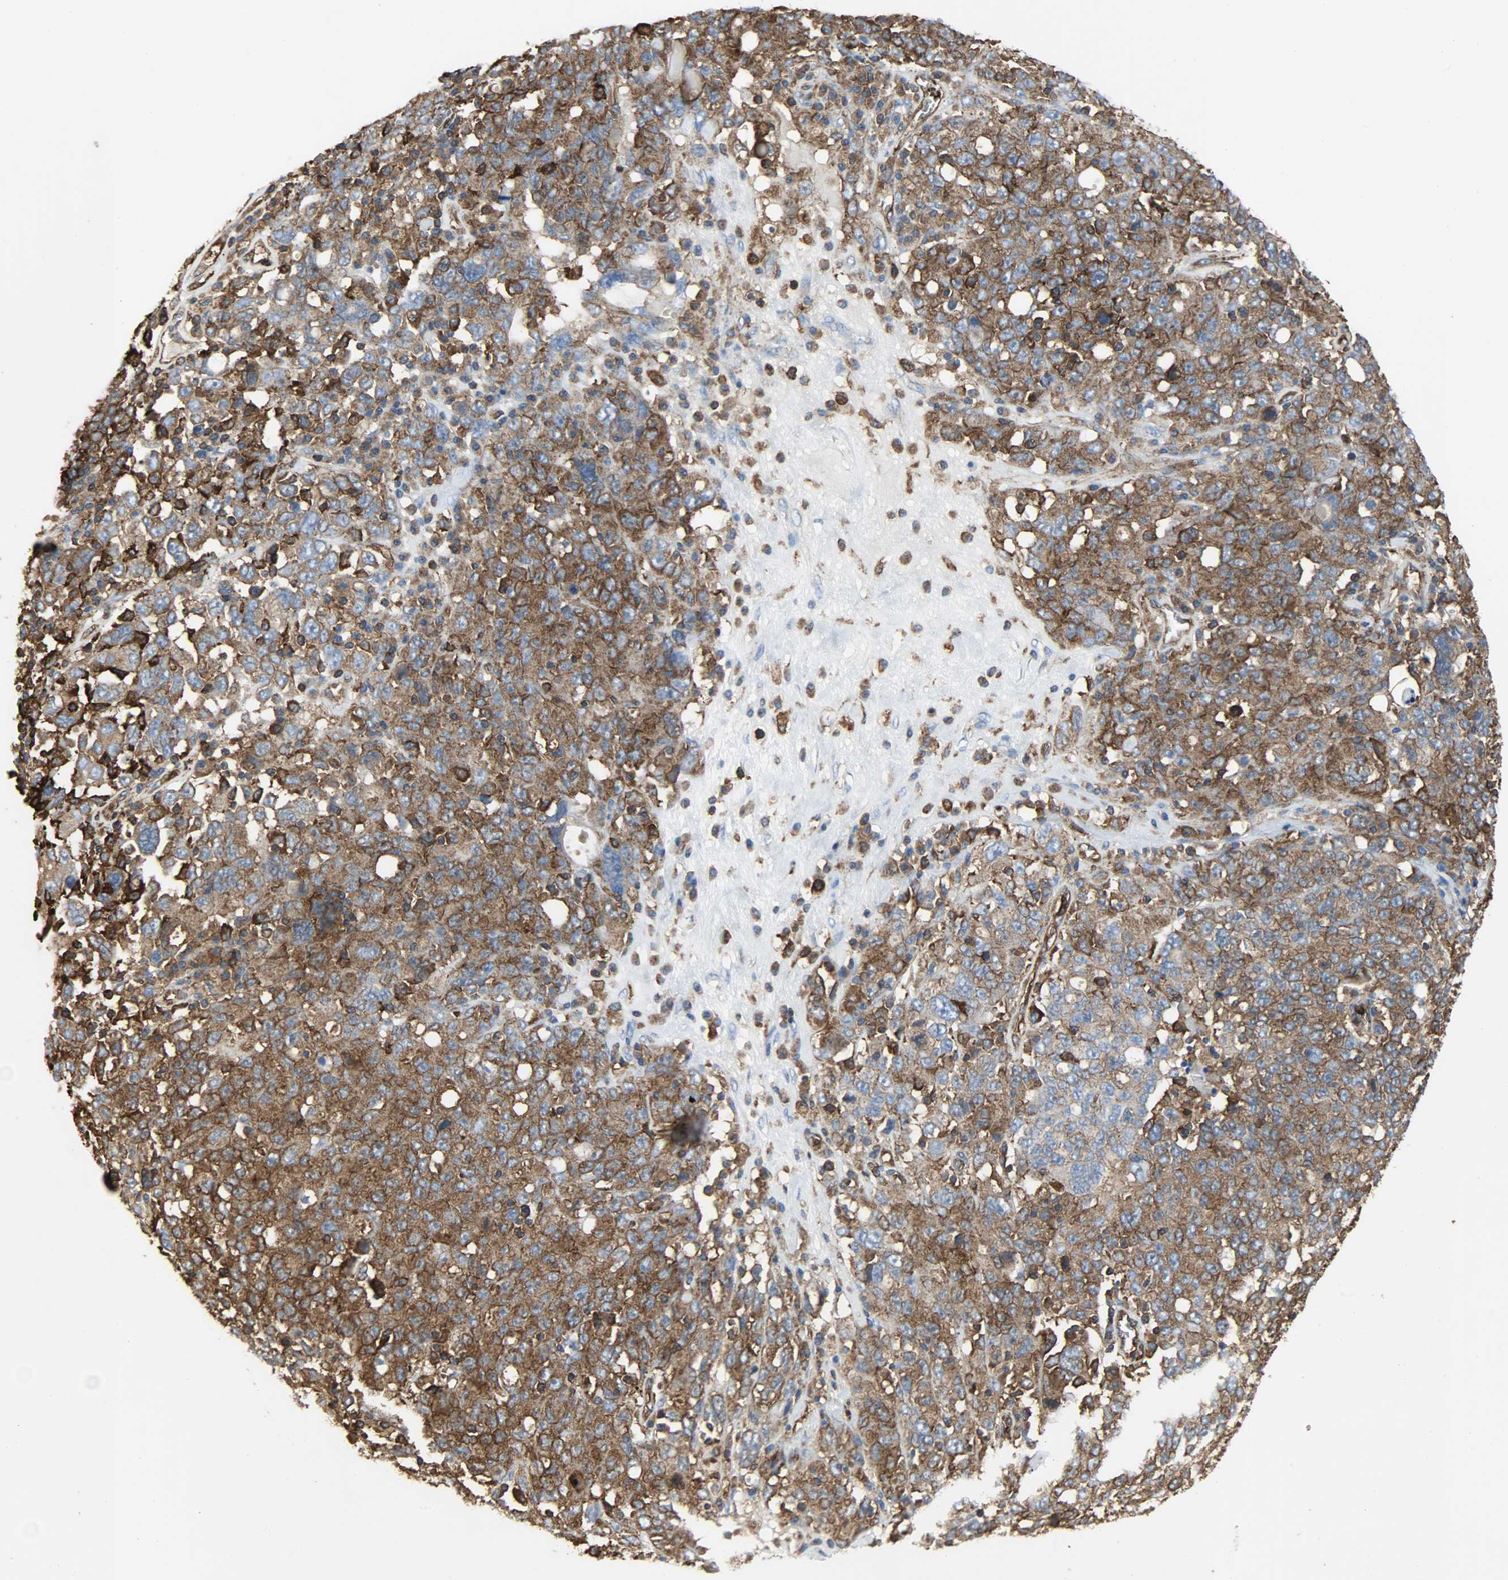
{"staining": {"intensity": "strong", "quantity": ">75%", "location": "cytoplasmic/membranous"}, "tissue": "ovarian cancer", "cell_type": "Tumor cells", "image_type": "cancer", "snomed": [{"axis": "morphology", "description": "Carcinoma, endometroid"}, {"axis": "topography", "description": "Ovary"}], "caption": "A brown stain highlights strong cytoplasmic/membranous staining of a protein in ovarian cancer (endometroid carcinoma) tumor cells.", "gene": "VASP", "patient": {"sex": "female", "age": 62}}